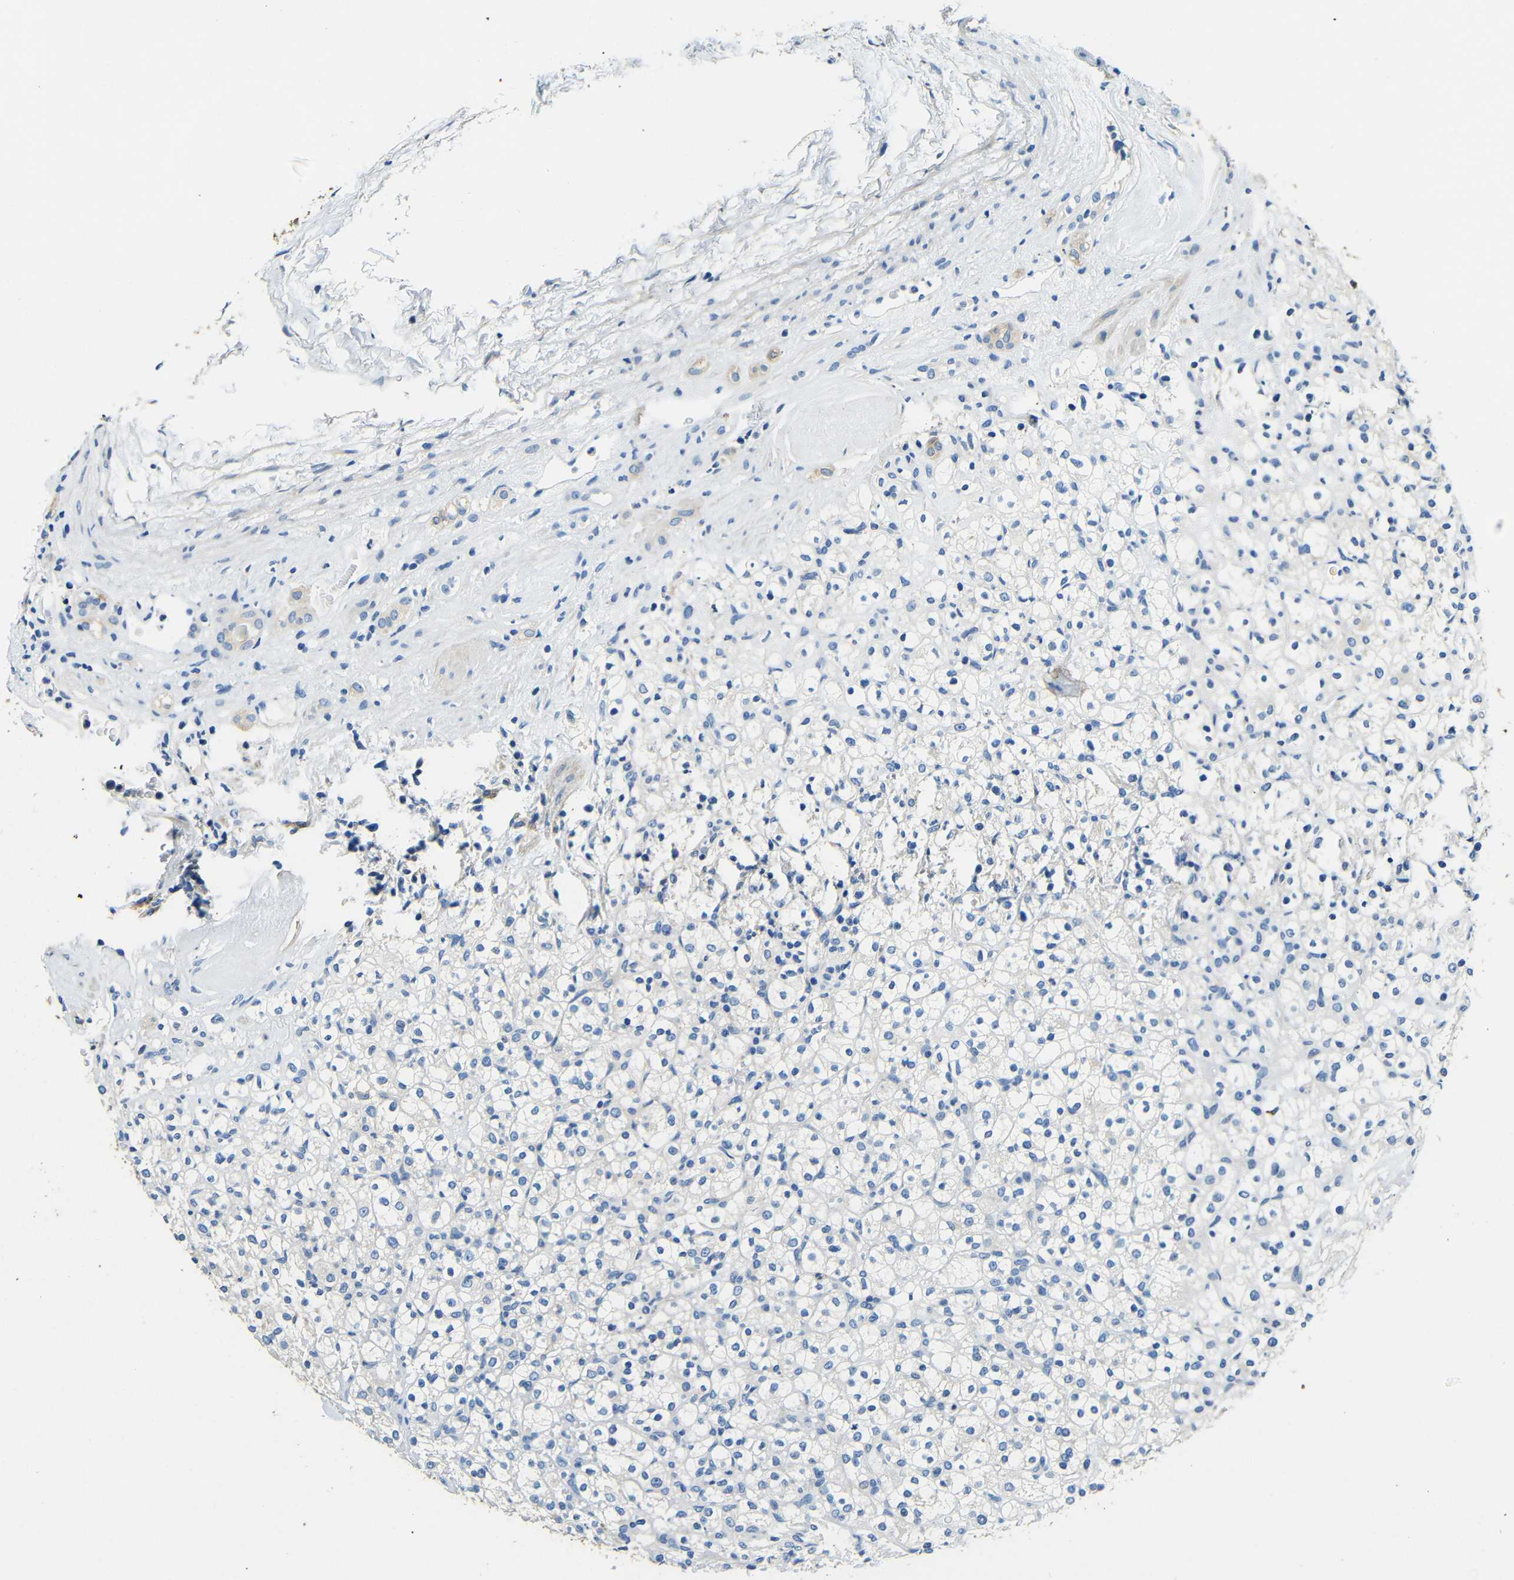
{"staining": {"intensity": "negative", "quantity": "none", "location": "none"}, "tissue": "renal cancer", "cell_type": "Tumor cells", "image_type": "cancer", "snomed": [{"axis": "morphology", "description": "Normal tissue, NOS"}, {"axis": "morphology", "description": "Adenocarcinoma, NOS"}, {"axis": "topography", "description": "Kidney"}], "caption": "DAB (3,3'-diaminobenzidine) immunohistochemical staining of human adenocarcinoma (renal) demonstrates no significant staining in tumor cells.", "gene": "FMO5", "patient": {"sex": "female", "age": 72}}